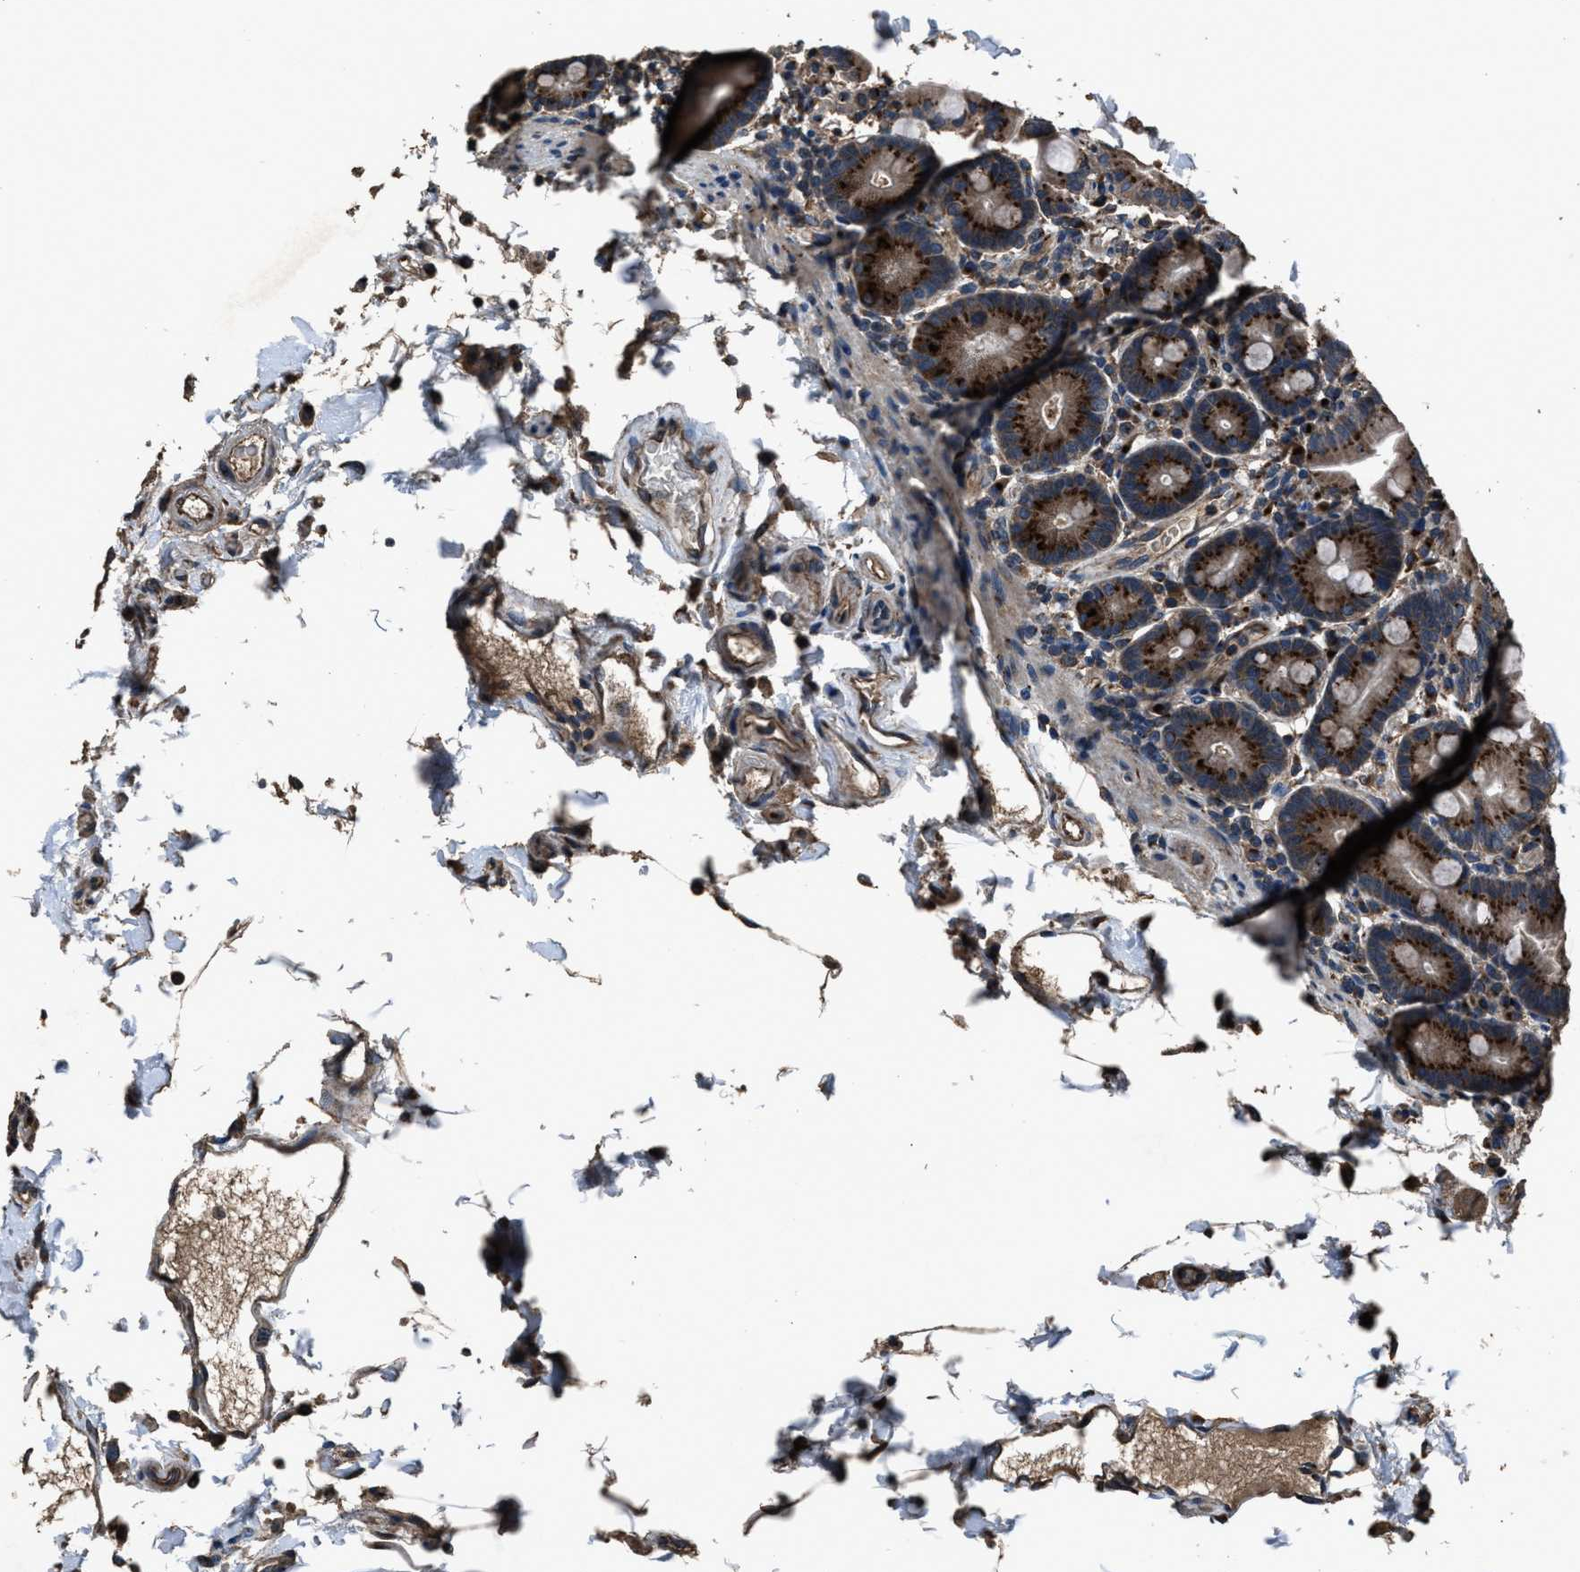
{"staining": {"intensity": "strong", "quantity": ">75%", "location": "cytoplasmic/membranous"}, "tissue": "duodenum", "cell_type": "Glandular cells", "image_type": "normal", "snomed": [{"axis": "morphology", "description": "Normal tissue, NOS"}, {"axis": "topography", "description": "Small intestine, NOS"}], "caption": "Duodenum stained for a protein (brown) demonstrates strong cytoplasmic/membranous positive staining in about >75% of glandular cells.", "gene": "SLC38A10", "patient": {"sex": "female", "age": 71}}